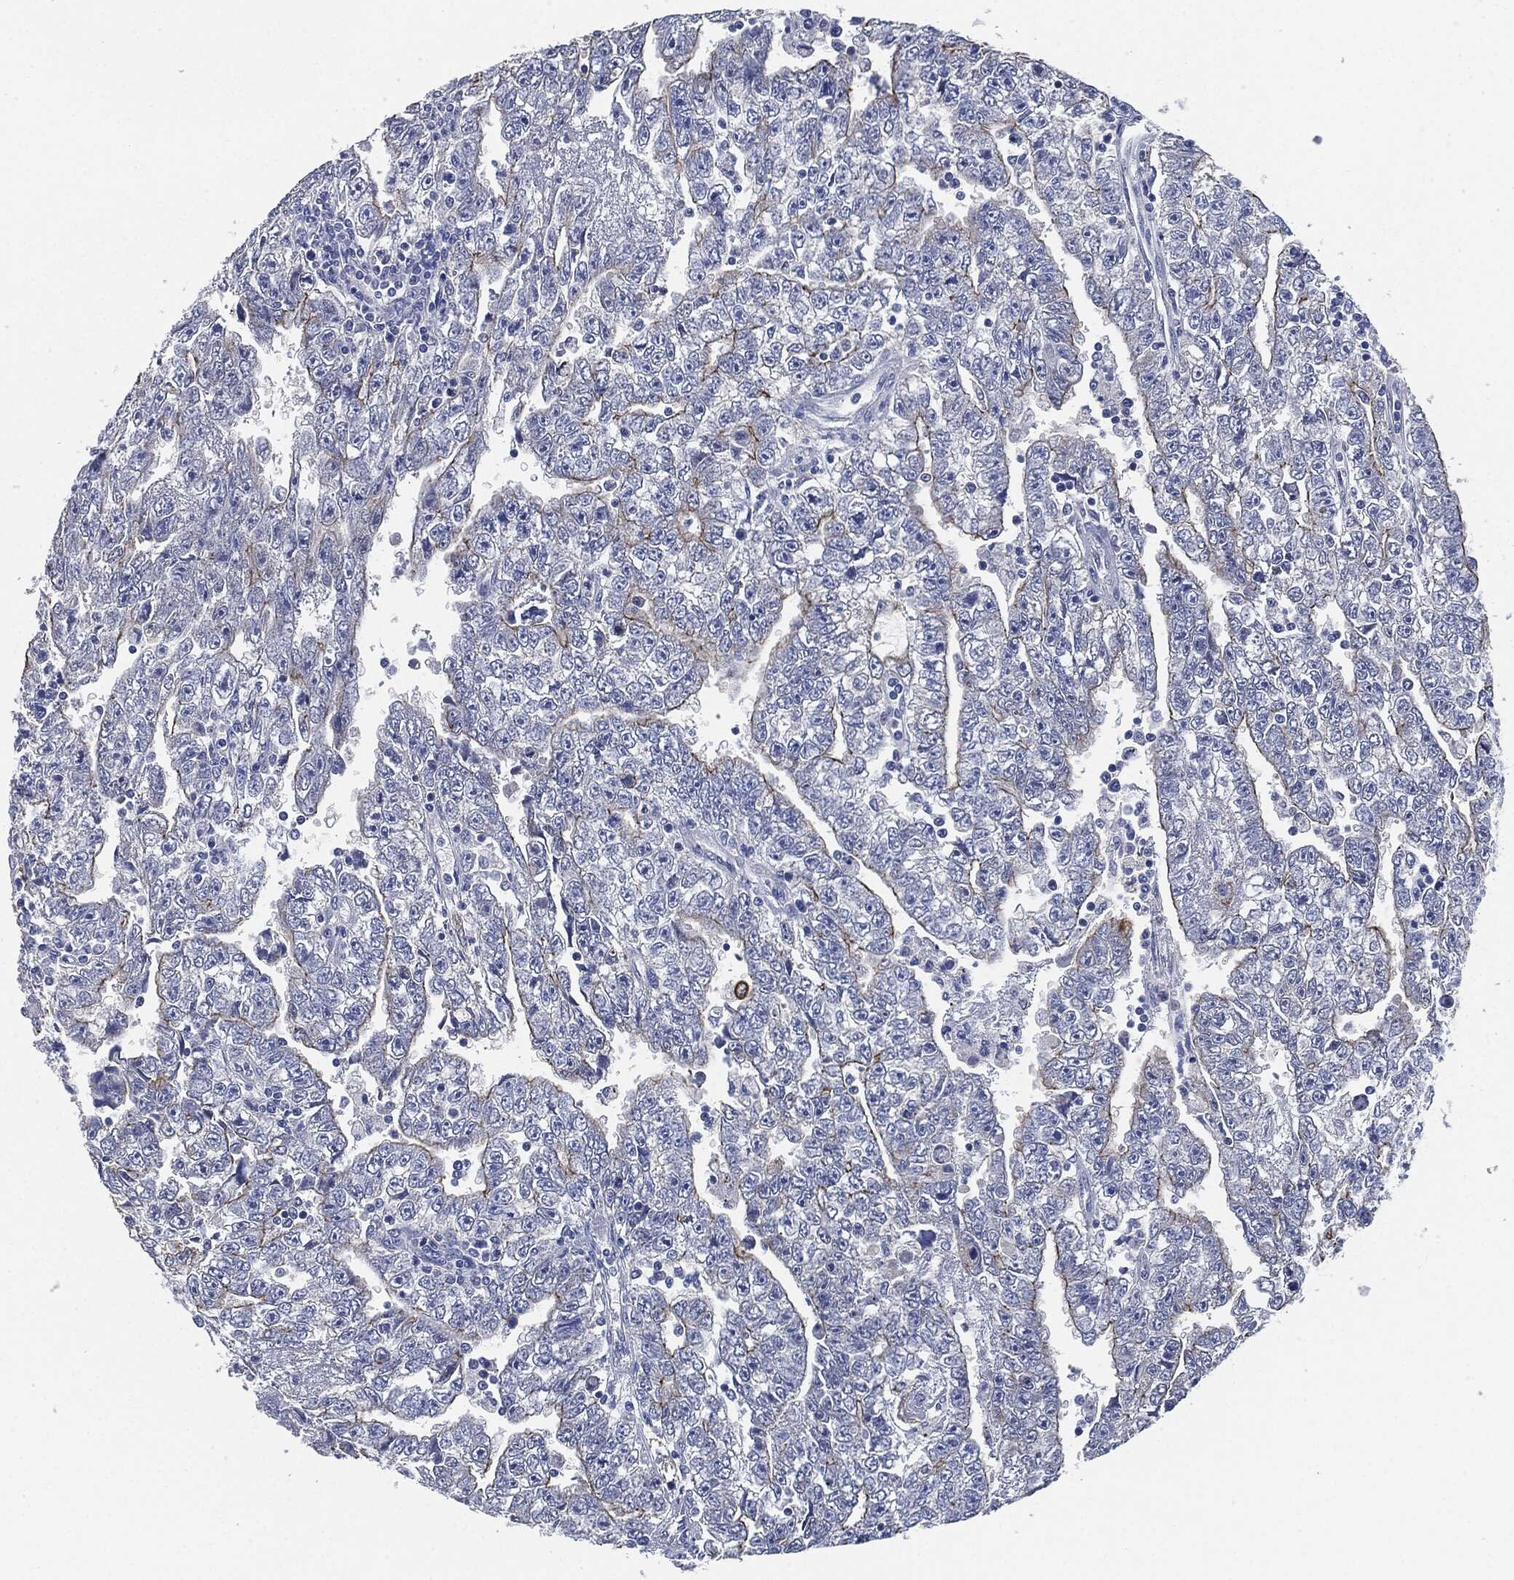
{"staining": {"intensity": "strong", "quantity": "<25%", "location": "cytoplasmic/membranous"}, "tissue": "testis cancer", "cell_type": "Tumor cells", "image_type": "cancer", "snomed": [{"axis": "morphology", "description": "Carcinoma, Embryonal, NOS"}, {"axis": "topography", "description": "Testis"}], "caption": "Strong cytoplasmic/membranous positivity is seen in about <25% of tumor cells in testis embryonal carcinoma.", "gene": "SHROOM2", "patient": {"sex": "male", "age": 25}}